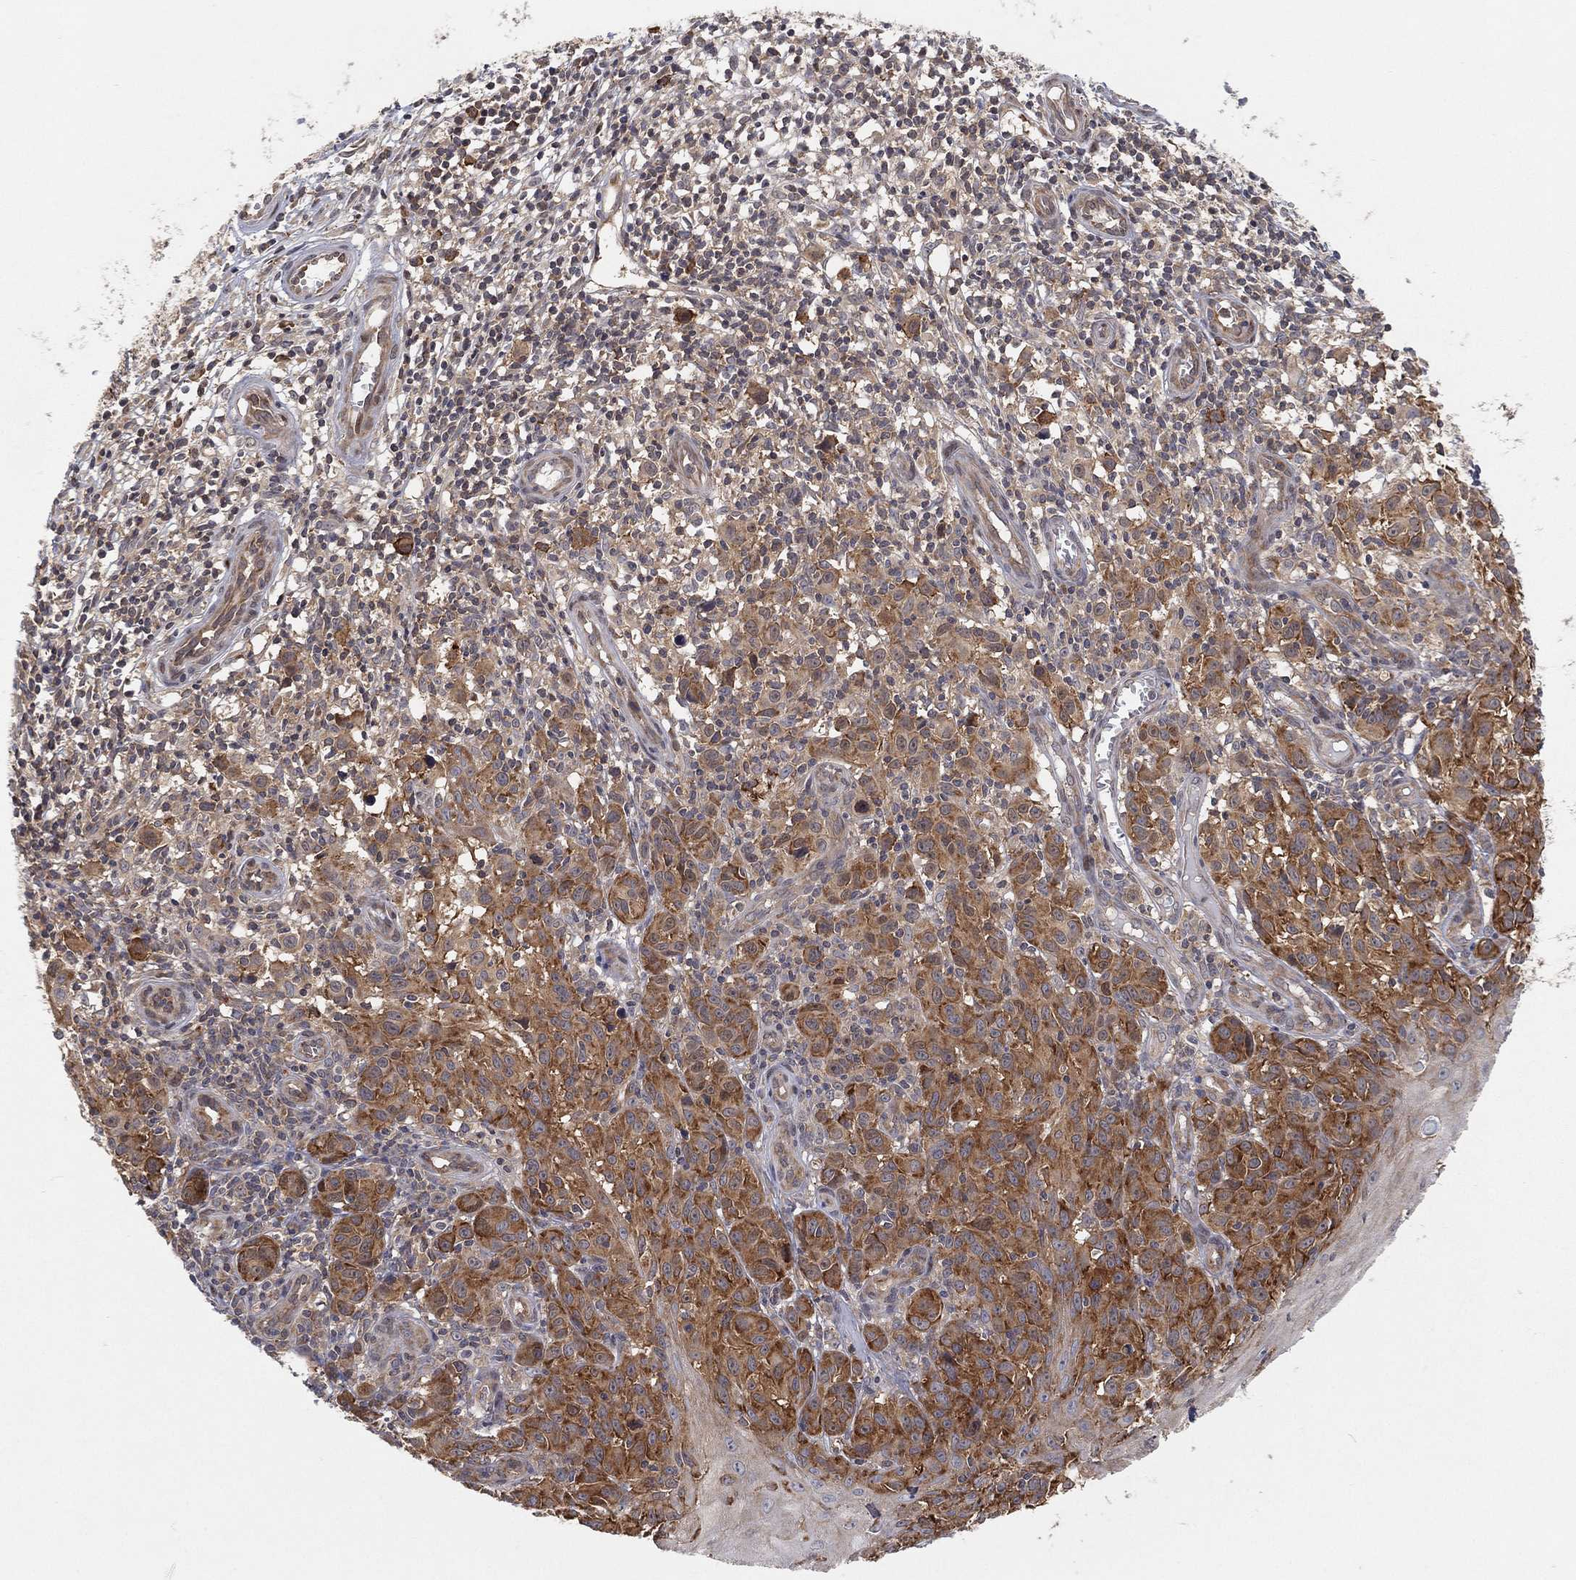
{"staining": {"intensity": "strong", "quantity": "25%-75%", "location": "cytoplasmic/membranous"}, "tissue": "melanoma", "cell_type": "Tumor cells", "image_type": "cancer", "snomed": [{"axis": "morphology", "description": "Malignant melanoma, NOS"}, {"axis": "topography", "description": "Skin"}], "caption": "Human melanoma stained with a protein marker demonstrates strong staining in tumor cells.", "gene": "TMTC4", "patient": {"sex": "female", "age": 53}}